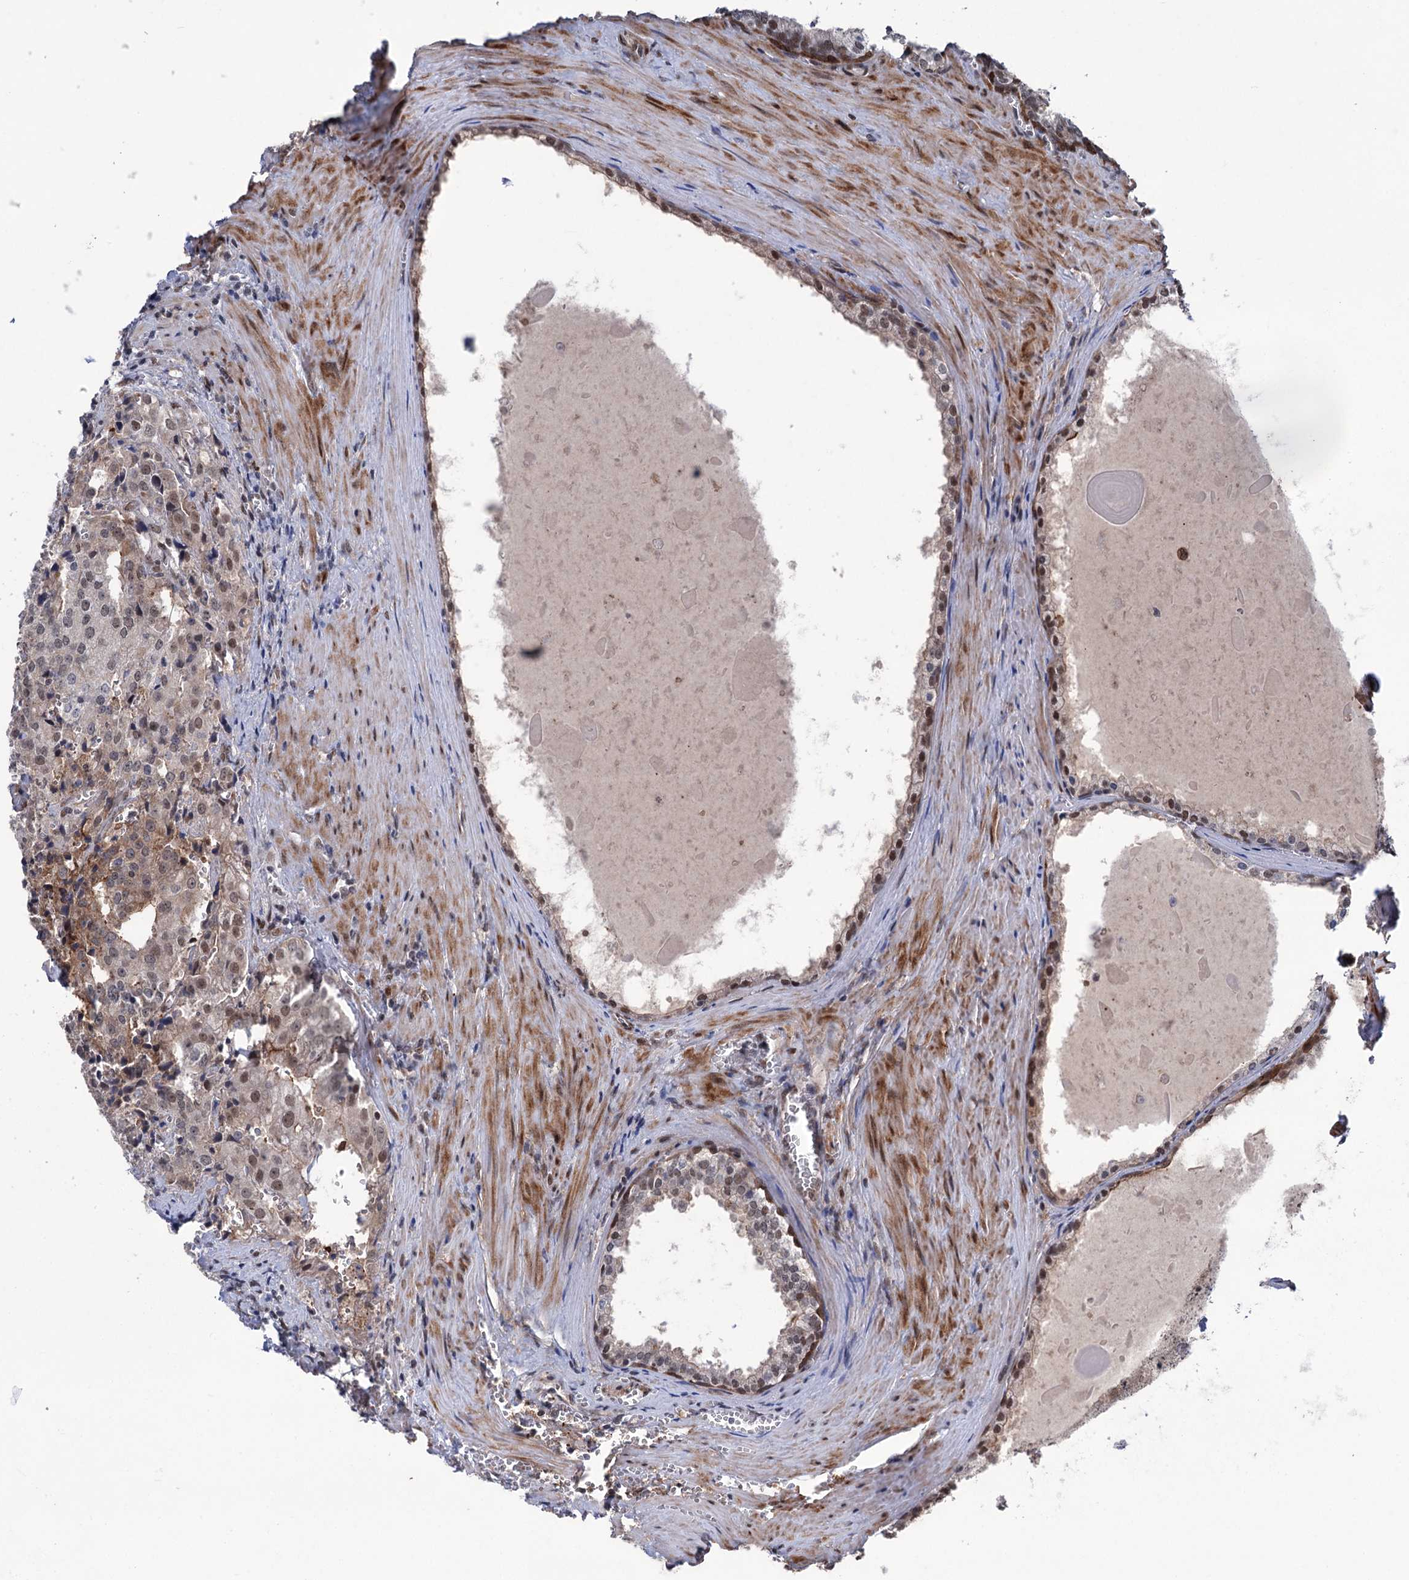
{"staining": {"intensity": "moderate", "quantity": ">75%", "location": "cytoplasmic/membranous,nuclear"}, "tissue": "prostate cancer", "cell_type": "Tumor cells", "image_type": "cancer", "snomed": [{"axis": "morphology", "description": "Adenocarcinoma, High grade"}, {"axis": "topography", "description": "Prostate"}], "caption": "Prostate cancer (adenocarcinoma (high-grade)) was stained to show a protein in brown. There is medium levels of moderate cytoplasmic/membranous and nuclear positivity in about >75% of tumor cells.", "gene": "FAM53A", "patient": {"sex": "male", "age": 68}}